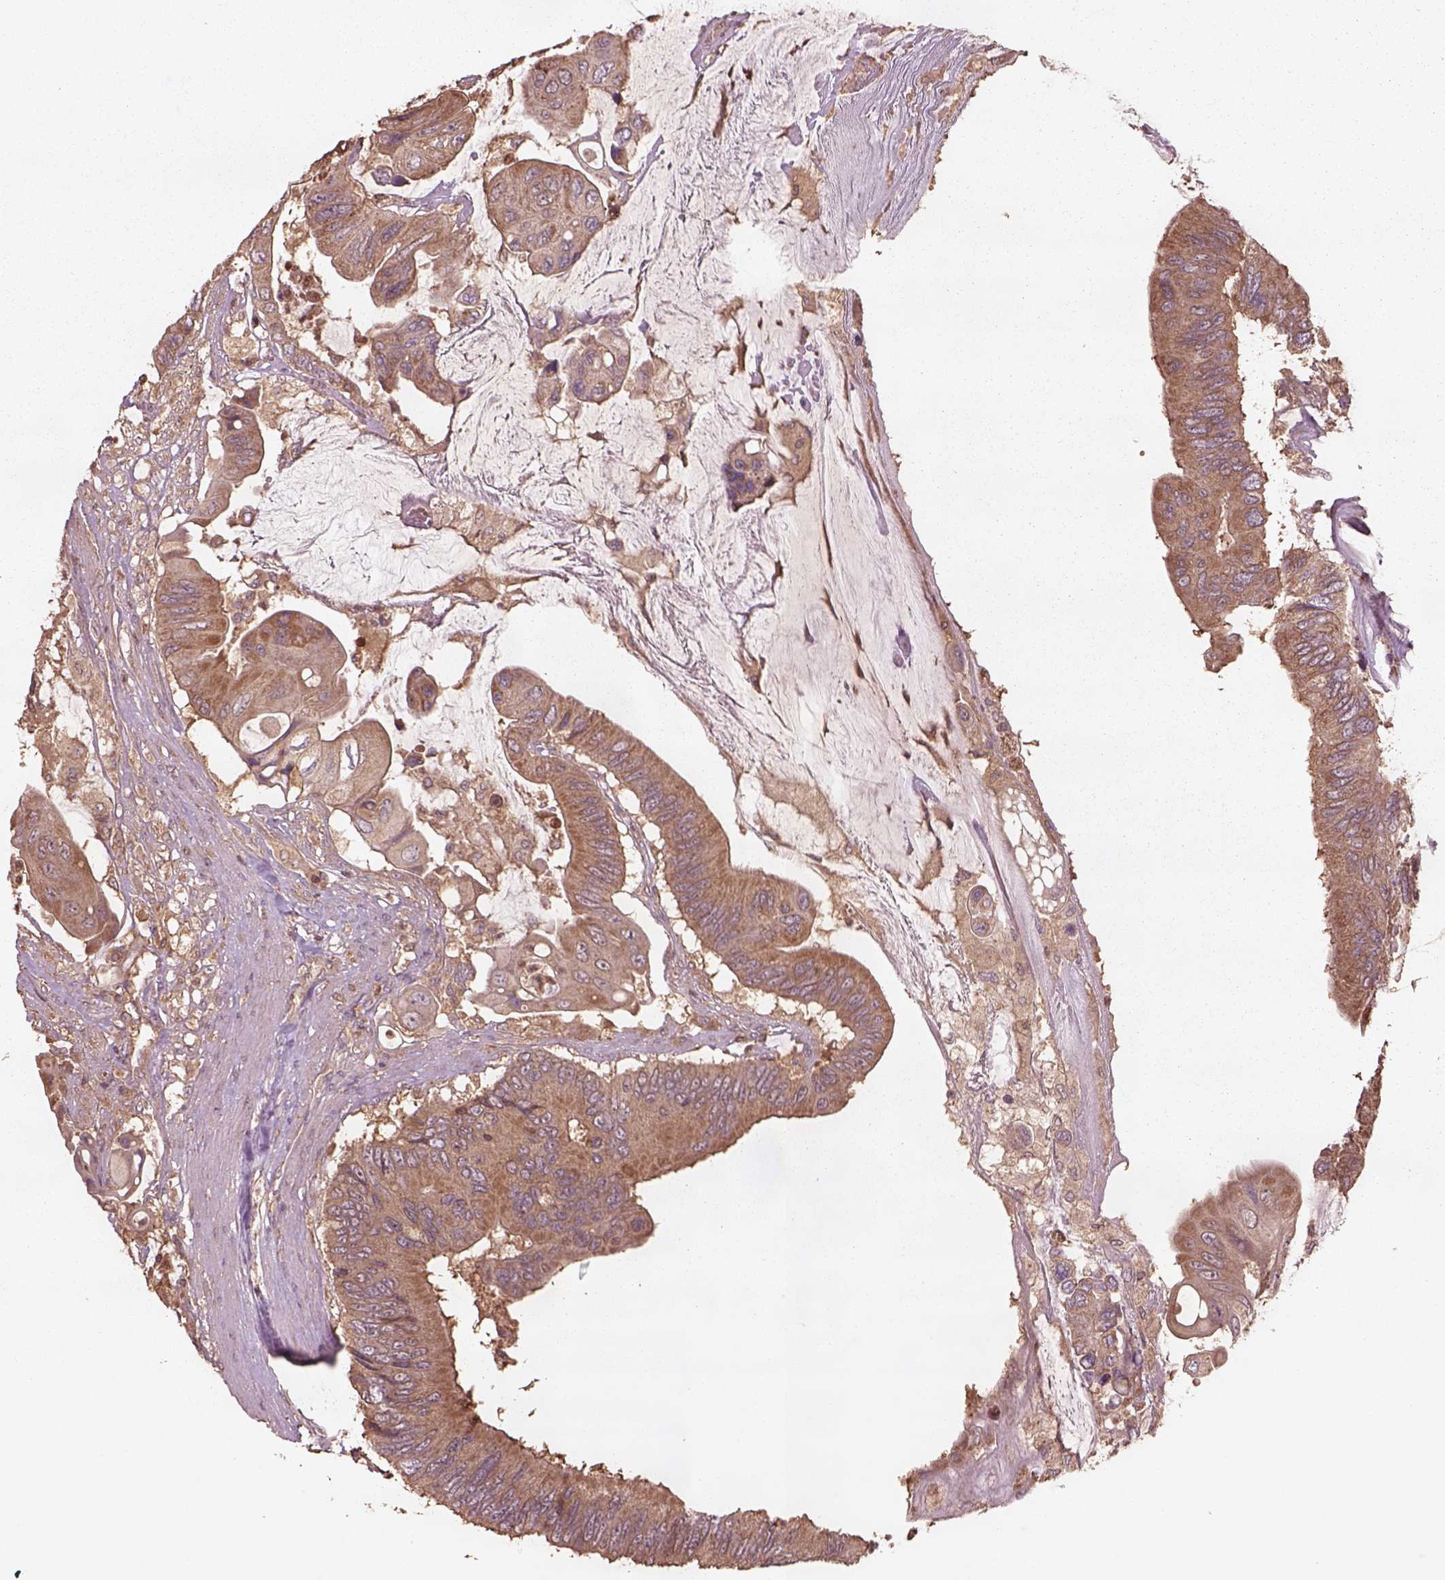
{"staining": {"intensity": "weak", "quantity": ">75%", "location": "cytoplasmic/membranous"}, "tissue": "colorectal cancer", "cell_type": "Tumor cells", "image_type": "cancer", "snomed": [{"axis": "morphology", "description": "Adenocarcinoma, NOS"}, {"axis": "topography", "description": "Rectum"}], "caption": "Immunohistochemistry (IHC) staining of adenocarcinoma (colorectal), which displays low levels of weak cytoplasmic/membranous staining in about >75% of tumor cells indicating weak cytoplasmic/membranous protein staining. The staining was performed using DAB (3,3'-diaminobenzidine) (brown) for protein detection and nuclei were counterstained in hematoxylin (blue).", "gene": "TRADD", "patient": {"sex": "male", "age": 63}}